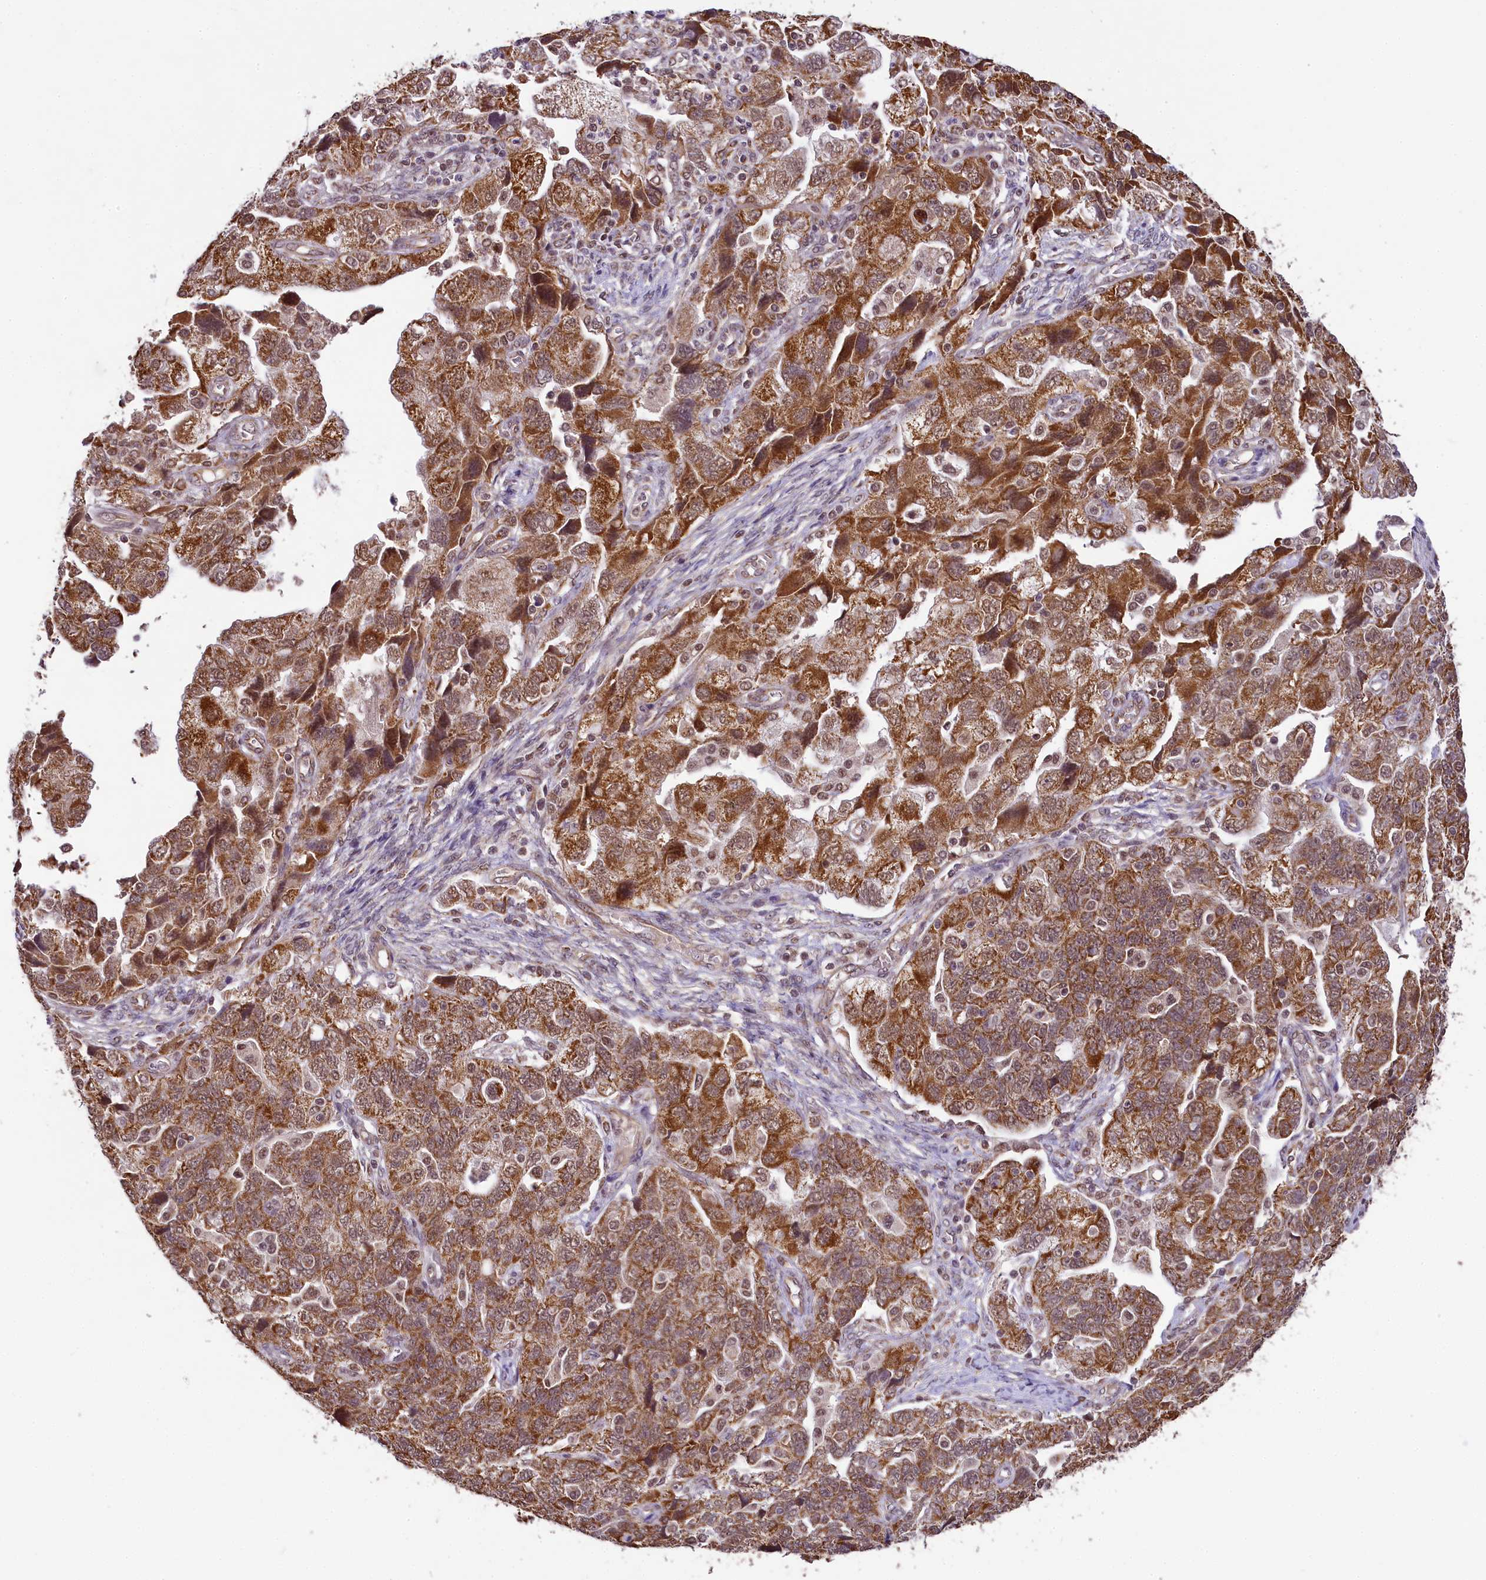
{"staining": {"intensity": "strong", "quantity": ">75%", "location": "cytoplasmic/membranous"}, "tissue": "ovarian cancer", "cell_type": "Tumor cells", "image_type": "cancer", "snomed": [{"axis": "morphology", "description": "Carcinoma, NOS"}, {"axis": "morphology", "description": "Cystadenocarcinoma, serous, NOS"}, {"axis": "topography", "description": "Ovary"}], "caption": "Ovarian cancer (serous cystadenocarcinoma) was stained to show a protein in brown. There is high levels of strong cytoplasmic/membranous positivity in about >75% of tumor cells.", "gene": "PAF1", "patient": {"sex": "female", "age": 69}}